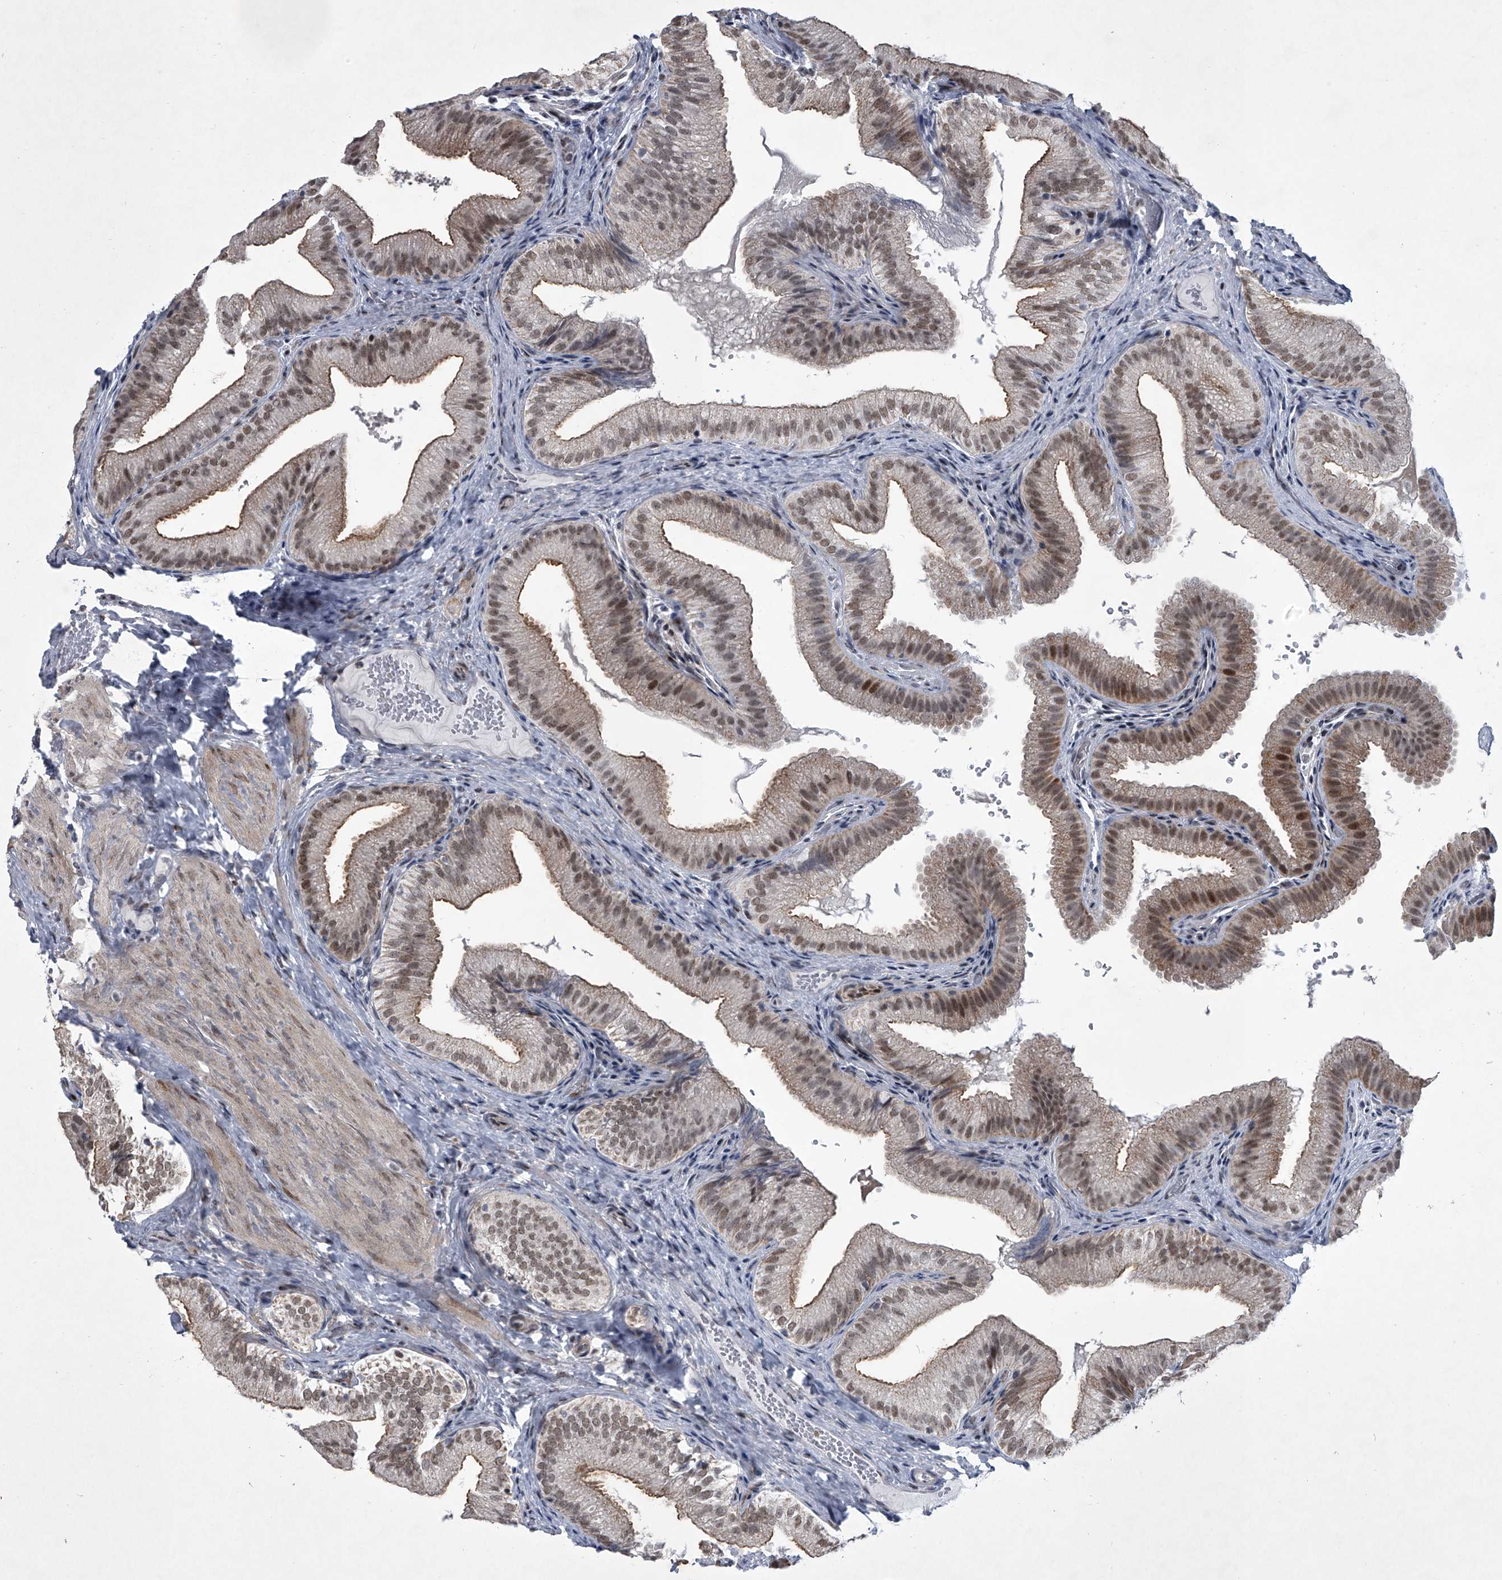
{"staining": {"intensity": "moderate", "quantity": ">75%", "location": "cytoplasmic/membranous,nuclear"}, "tissue": "gallbladder", "cell_type": "Glandular cells", "image_type": "normal", "snomed": [{"axis": "morphology", "description": "Normal tissue, NOS"}, {"axis": "topography", "description": "Gallbladder"}], "caption": "Protein expression analysis of unremarkable gallbladder demonstrates moderate cytoplasmic/membranous,nuclear staining in approximately >75% of glandular cells.", "gene": "MLLT1", "patient": {"sex": "female", "age": 30}}